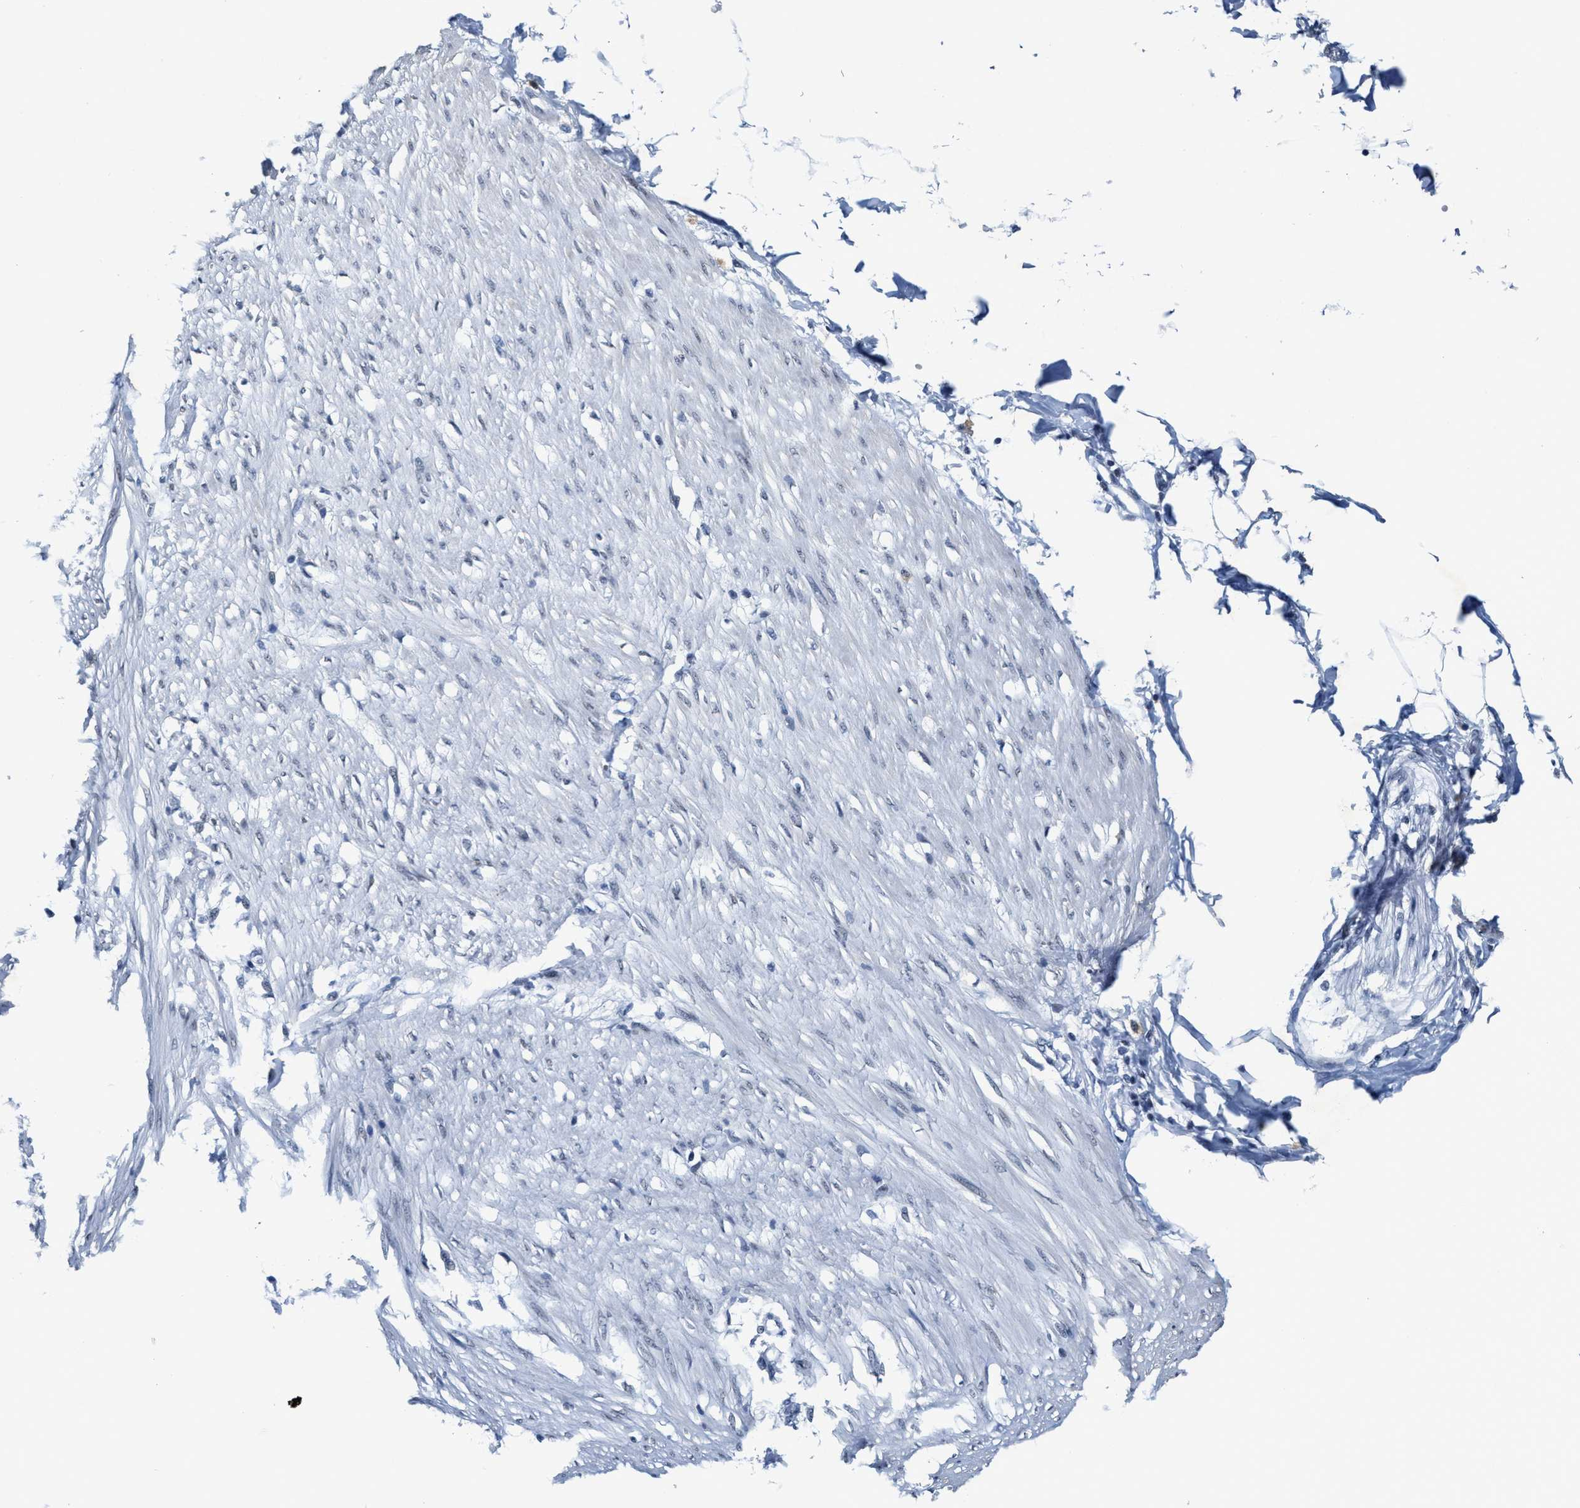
{"staining": {"intensity": "negative", "quantity": "none", "location": "none"}, "tissue": "adipose tissue", "cell_type": "Adipocytes", "image_type": "normal", "snomed": [{"axis": "morphology", "description": "Normal tissue, NOS"}, {"axis": "morphology", "description": "Adenocarcinoma, NOS"}, {"axis": "topography", "description": "Colon"}, {"axis": "topography", "description": "Peripheral nerve tissue"}], "caption": "DAB immunohistochemical staining of normal adipose tissue exhibits no significant positivity in adipocytes.", "gene": "SETD1B", "patient": {"sex": "male", "age": 14}}